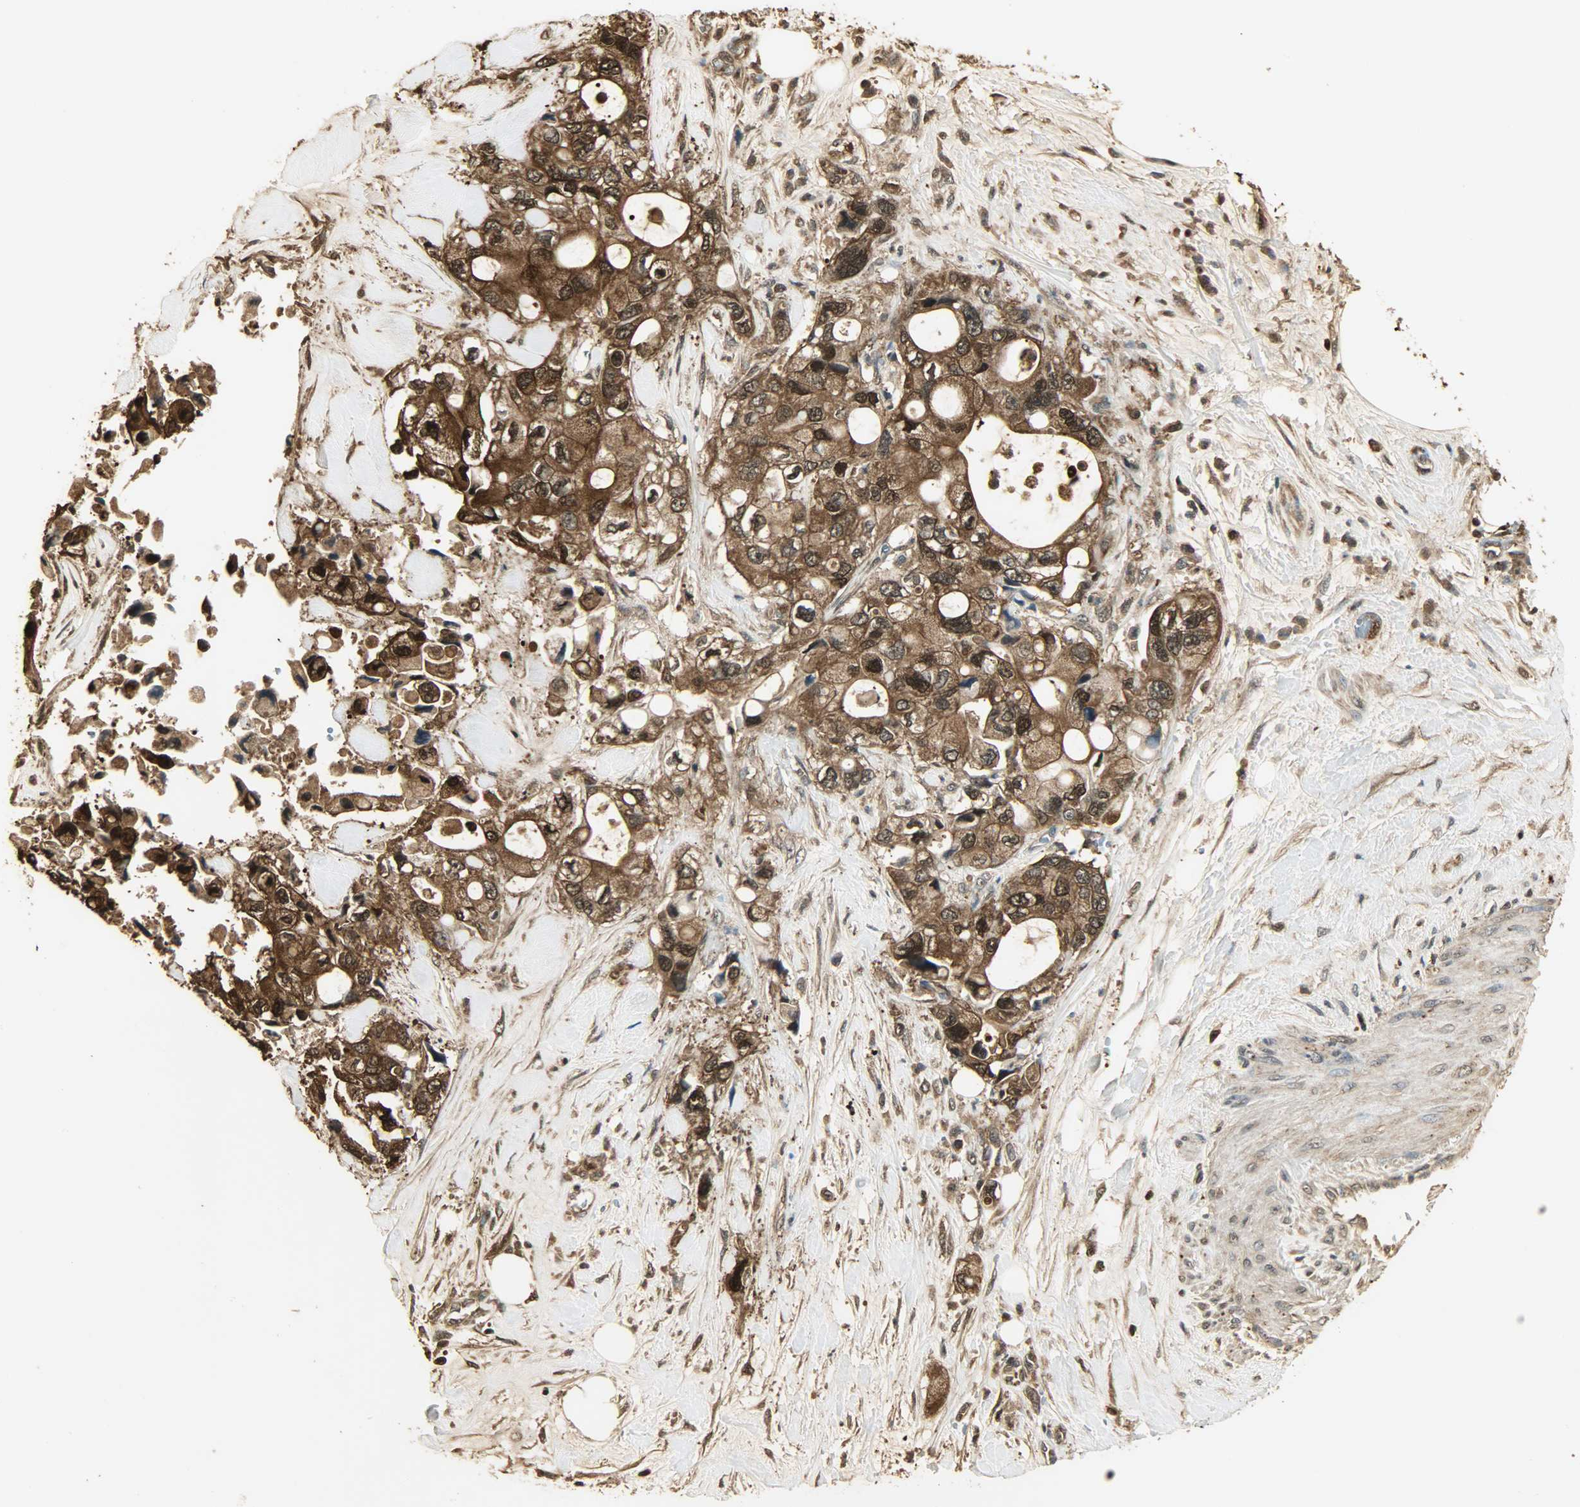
{"staining": {"intensity": "strong", "quantity": ">75%", "location": "cytoplasmic/membranous,nuclear"}, "tissue": "pancreatic cancer", "cell_type": "Tumor cells", "image_type": "cancer", "snomed": [{"axis": "morphology", "description": "Adenocarcinoma, NOS"}, {"axis": "topography", "description": "Pancreas"}], "caption": "DAB (3,3'-diaminobenzidine) immunohistochemical staining of human pancreatic adenocarcinoma displays strong cytoplasmic/membranous and nuclear protein positivity in approximately >75% of tumor cells.", "gene": "YWHAZ", "patient": {"sex": "male", "age": 70}}